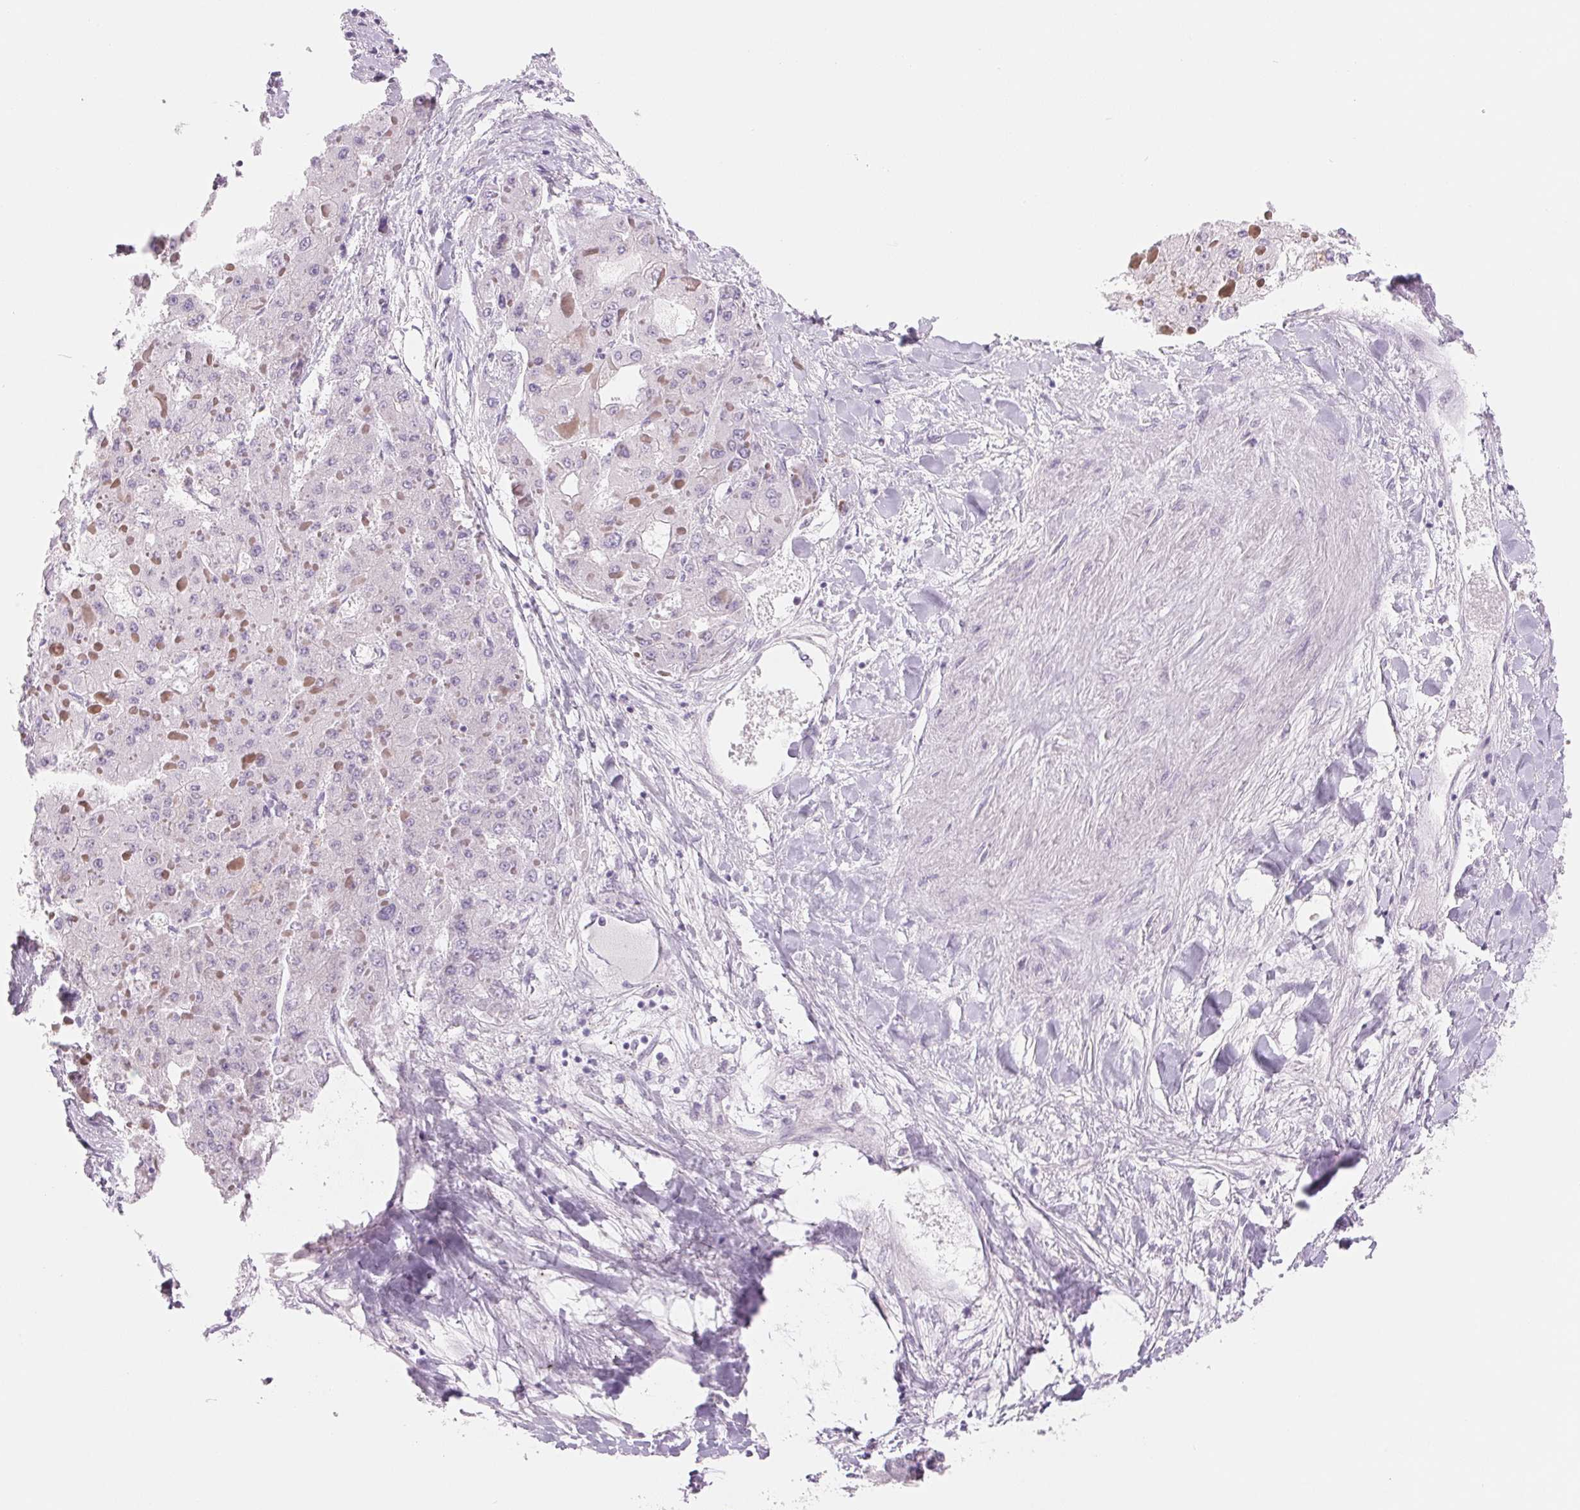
{"staining": {"intensity": "negative", "quantity": "none", "location": "none"}, "tissue": "liver cancer", "cell_type": "Tumor cells", "image_type": "cancer", "snomed": [{"axis": "morphology", "description": "Carcinoma, Hepatocellular, NOS"}, {"axis": "topography", "description": "Liver"}], "caption": "Human liver hepatocellular carcinoma stained for a protein using immunohistochemistry reveals no positivity in tumor cells.", "gene": "CCDC168", "patient": {"sex": "female", "age": 73}}